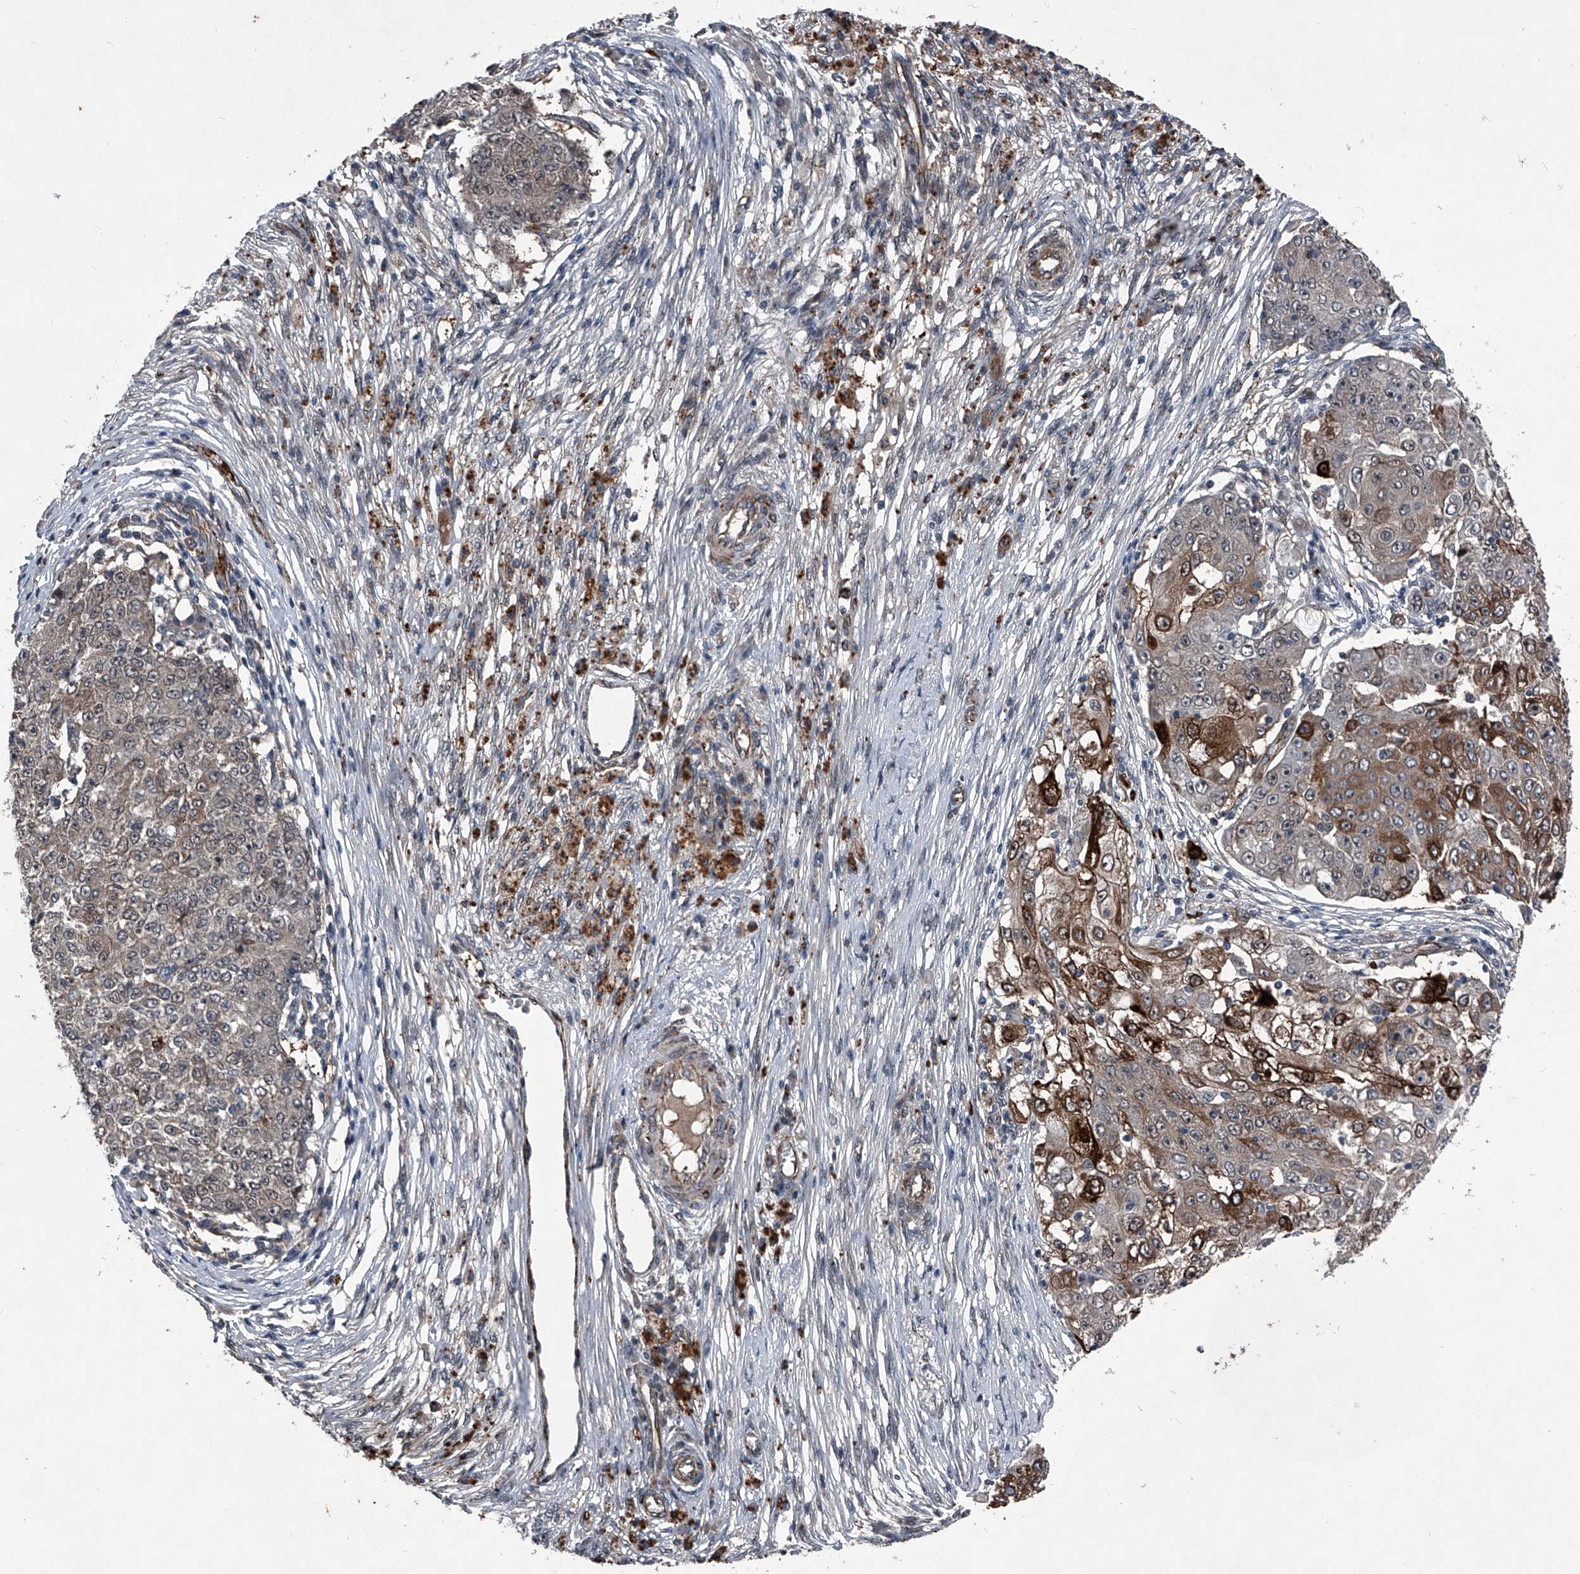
{"staining": {"intensity": "moderate", "quantity": "25%-75%", "location": "cytoplasmic/membranous,nuclear"}, "tissue": "ovarian cancer", "cell_type": "Tumor cells", "image_type": "cancer", "snomed": [{"axis": "morphology", "description": "Carcinoma, endometroid"}, {"axis": "topography", "description": "Ovary"}], "caption": "Immunohistochemical staining of human ovarian cancer (endometroid carcinoma) demonstrates moderate cytoplasmic/membranous and nuclear protein expression in about 25%-75% of tumor cells. The staining was performed using DAB to visualize the protein expression in brown, while the nuclei were stained in blue with hematoxylin (Magnification: 20x).", "gene": "MAPKAP1", "patient": {"sex": "female", "age": 42}}